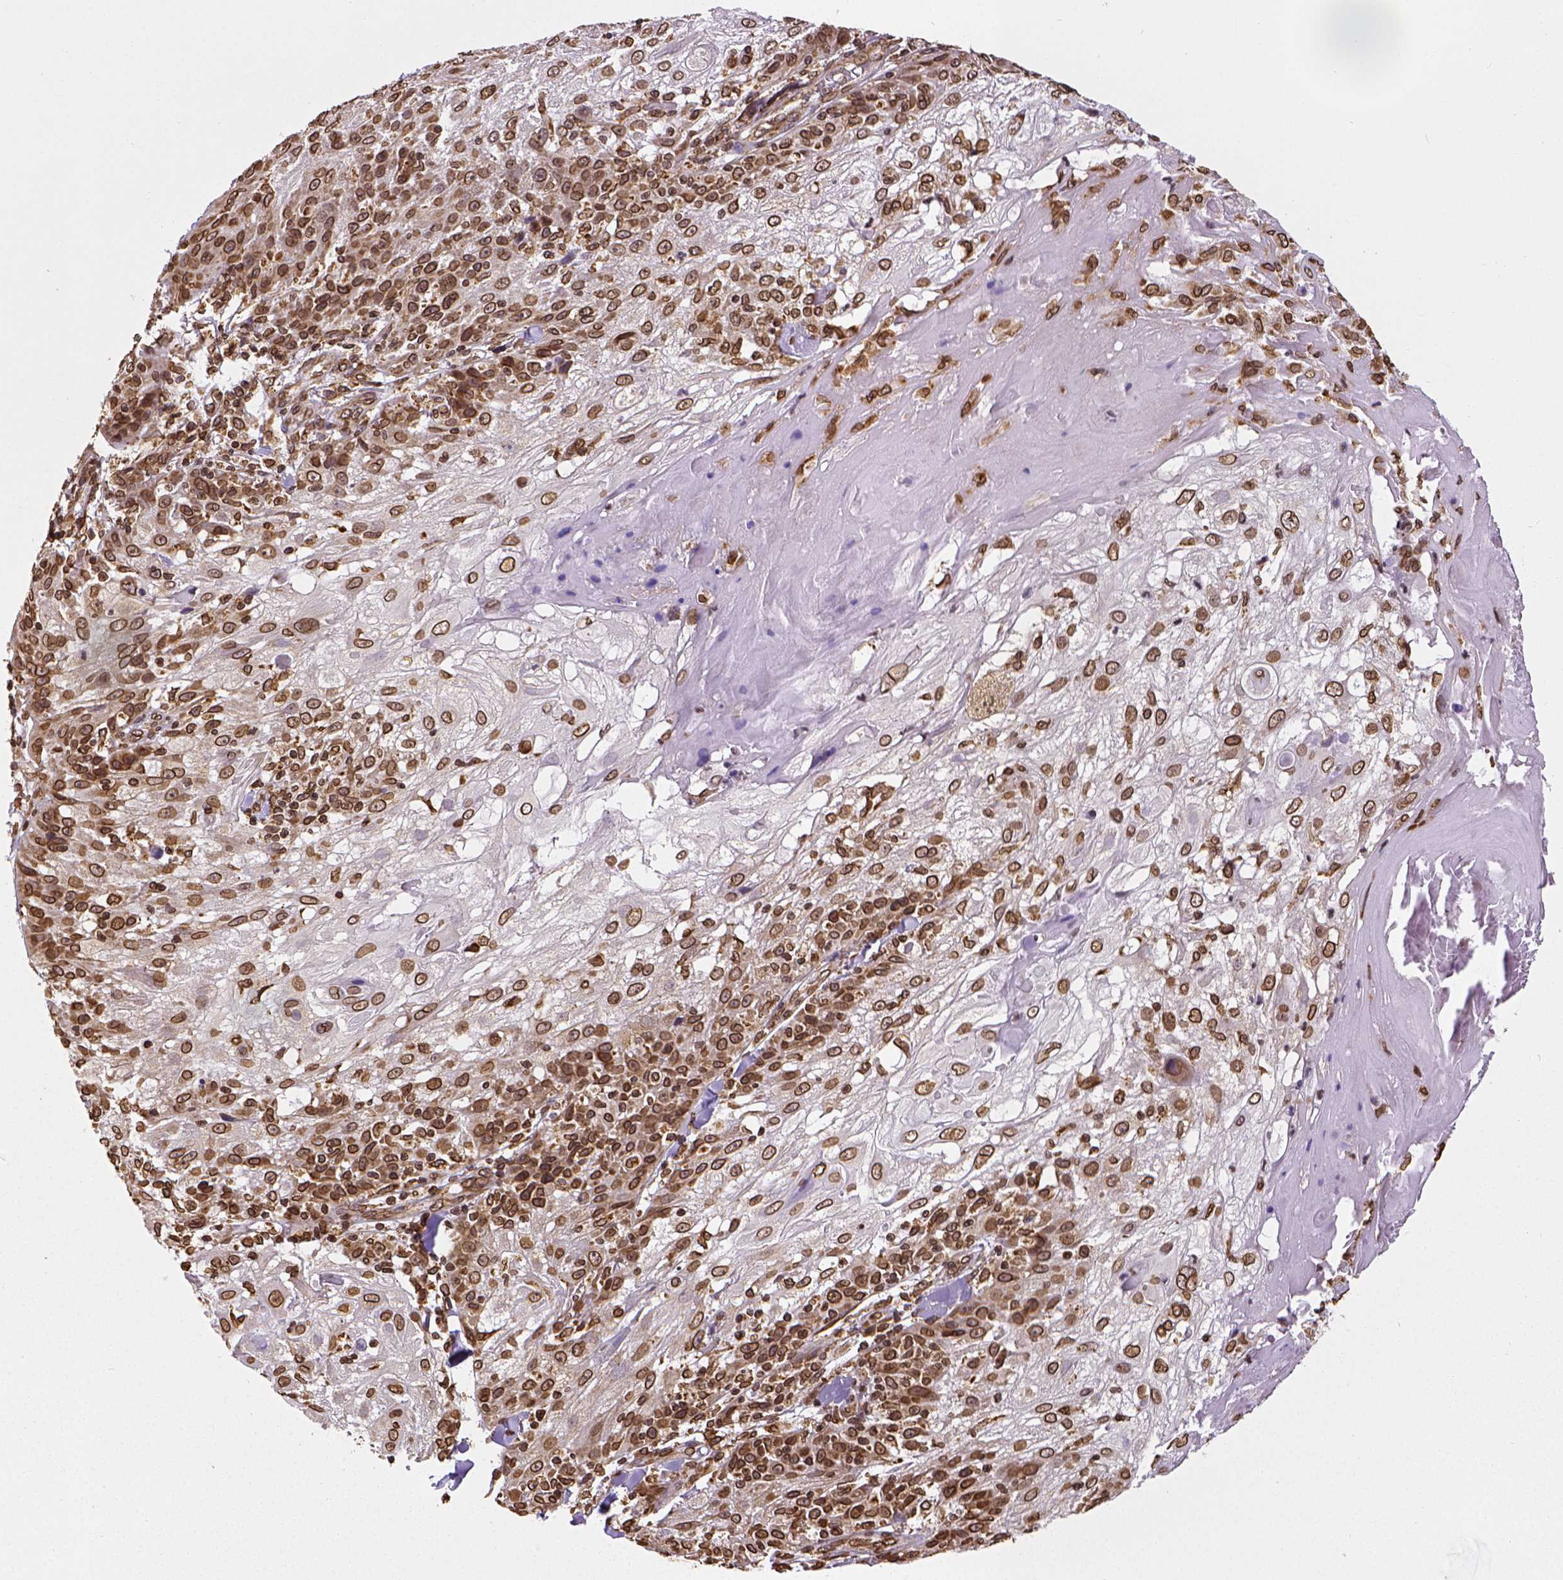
{"staining": {"intensity": "strong", "quantity": ">75%", "location": "cytoplasmic/membranous,nuclear"}, "tissue": "skin cancer", "cell_type": "Tumor cells", "image_type": "cancer", "snomed": [{"axis": "morphology", "description": "Normal tissue, NOS"}, {"axis": "morphology", "description": "Squamous cell carcinoma, NOS"}, {"axis": "topography", "description": "Skin"}], "caption": "This is an image of immunohistochemistry (IHC) staining of skin cancer, which shows strong expression in the cytoplasmic/membranous and nuclear of tumor cells.", "gene": "MTDH", "patient": {"sex": "female", "age": 83}}